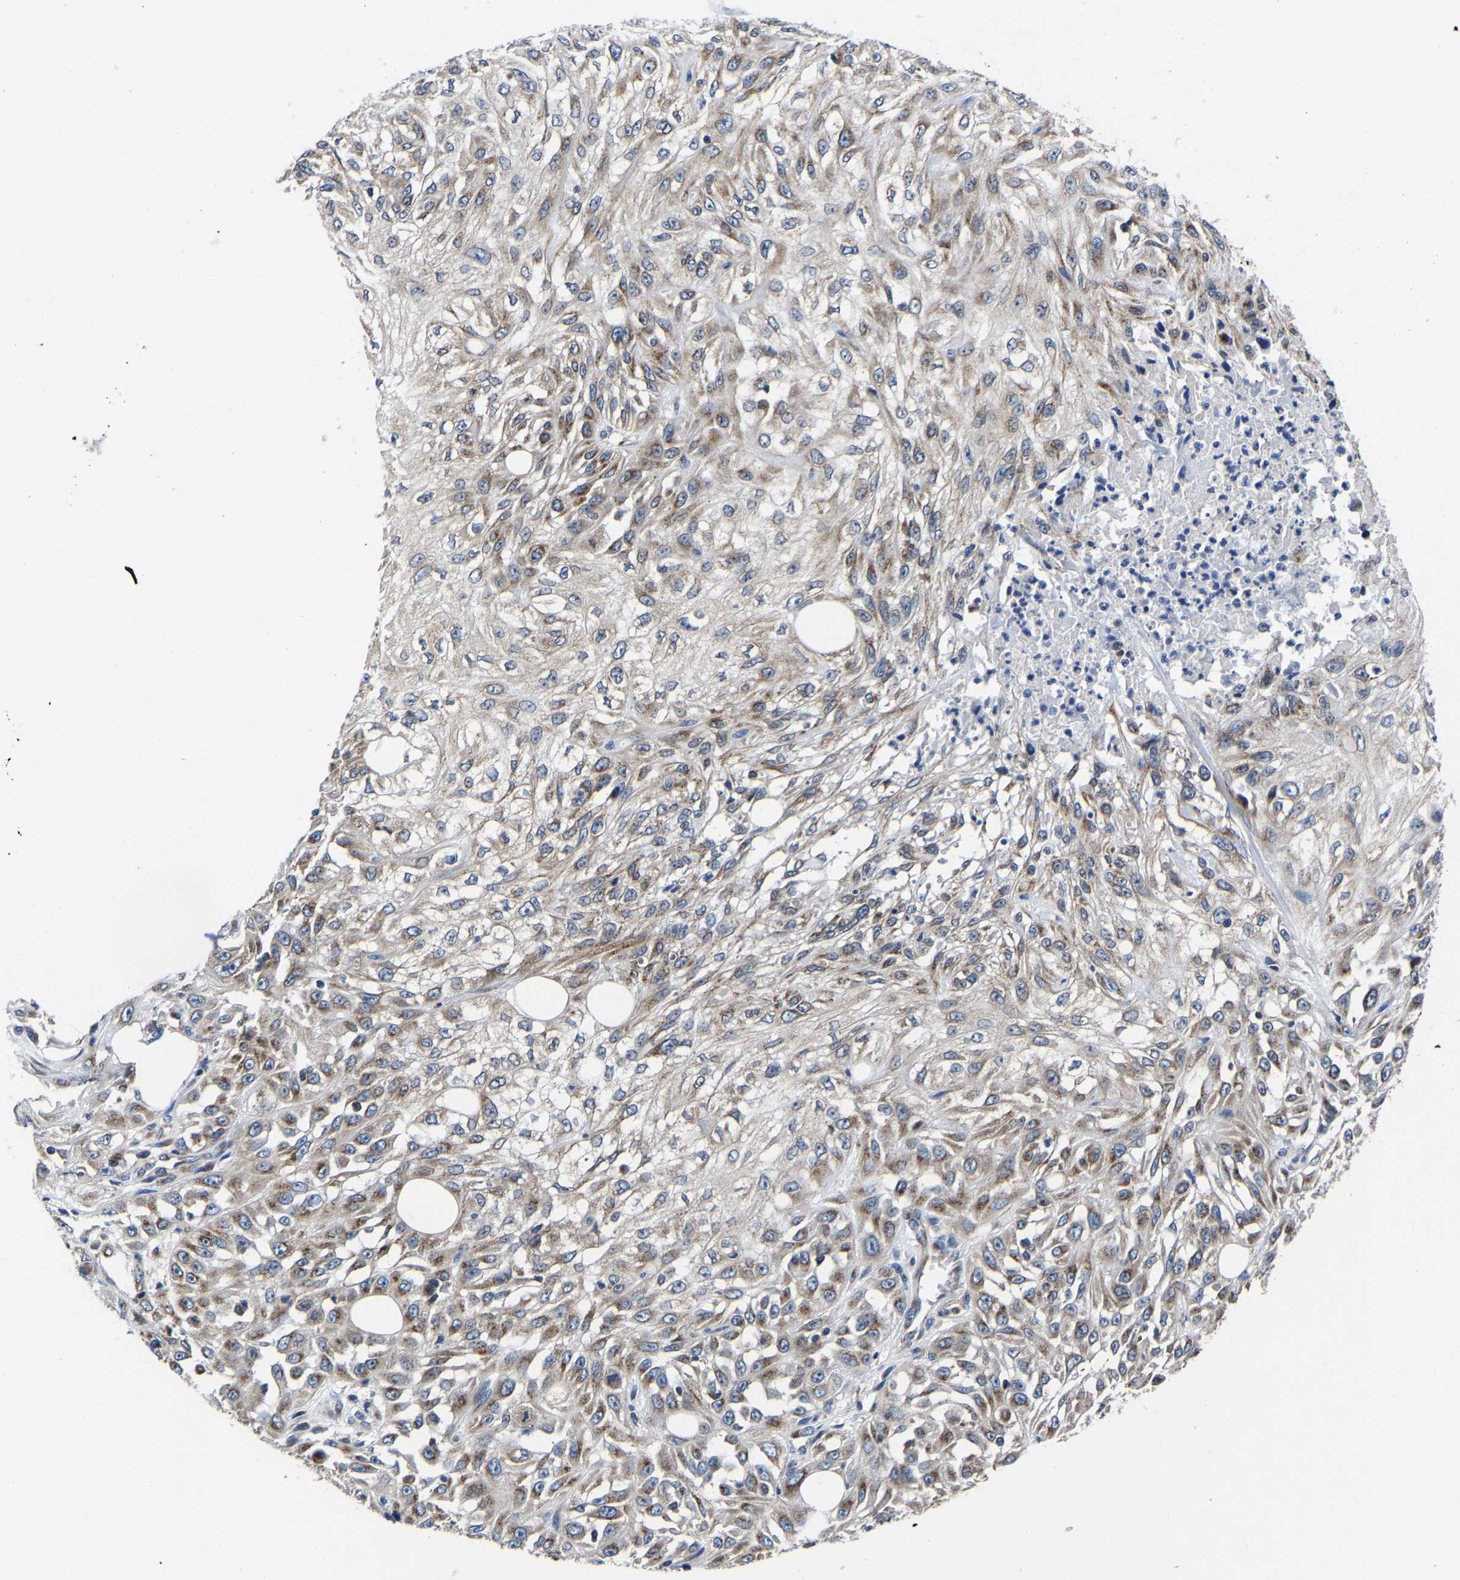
{"staining": {"intensity": "moderate", "quantity": ">75%", "location": "cytoplasmic/membranous"}, "tissue": "skin cancer", "cell_type": "Tumor cells", "image_type": "cancer", "snomed": [{"axis": "morphology", "description": "Squamous cell carcinoma, NOS"}, {"axis": "morphology", "description": "Squamous cell carcinoma, metastatic, NOS"}, {"axis": "topography", "description": "Skin"}, {"axis": "topography", "description": "Lymph node"}], "caption": "DAB immunohistochemical staining of metastatic squamous cell carcinoma (skin) exhibits moderate cytoplasmic/membranous protein expression in about >75% of tumor cells.", "gene": "EBAG9", "patient": {"sex": "male", "age": 75}}